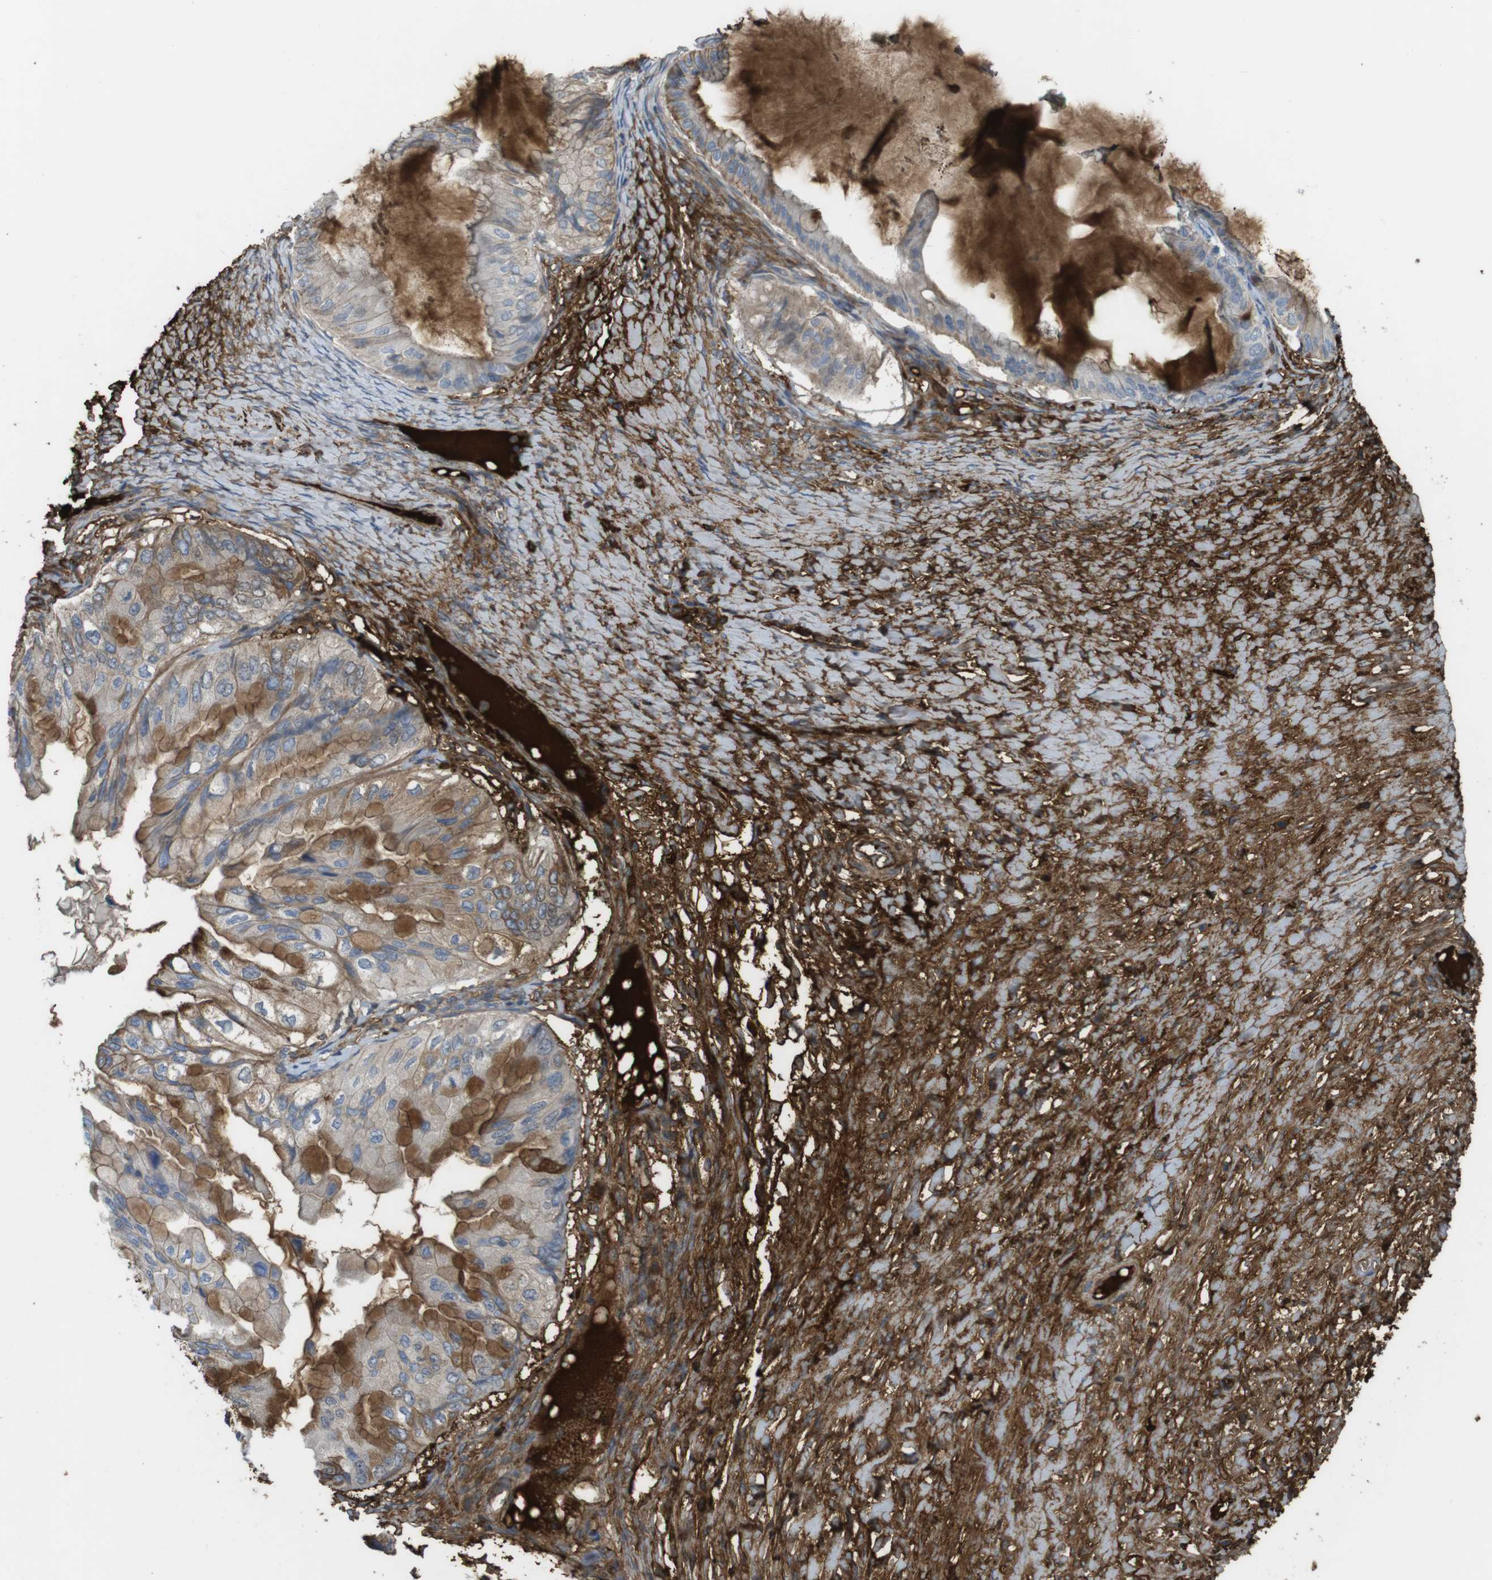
{"staining": {"intensity": "moderate", "quantity": "<25%", "location": "cytoplasmic/membranous"}, "tissue": "ovarian cancer", "cell_type": "Tumor cells", "image_type": "cancer", "snomed": [{"axis": "morphology", "description": "Cystadenocarcinoma, mucinous, NOS"}, {"axis": "topography", "description": "Ovary"}], "caption": "Mucinous cystadenocarcinoma (ovarian) was stained to show a protein in brown. There is low levels of moderate cytoplasmic/membranous staining in approximately <25% of tumor cells.", "gene": "LTBP4", "patient": {"sex": "female", "age": 61}}